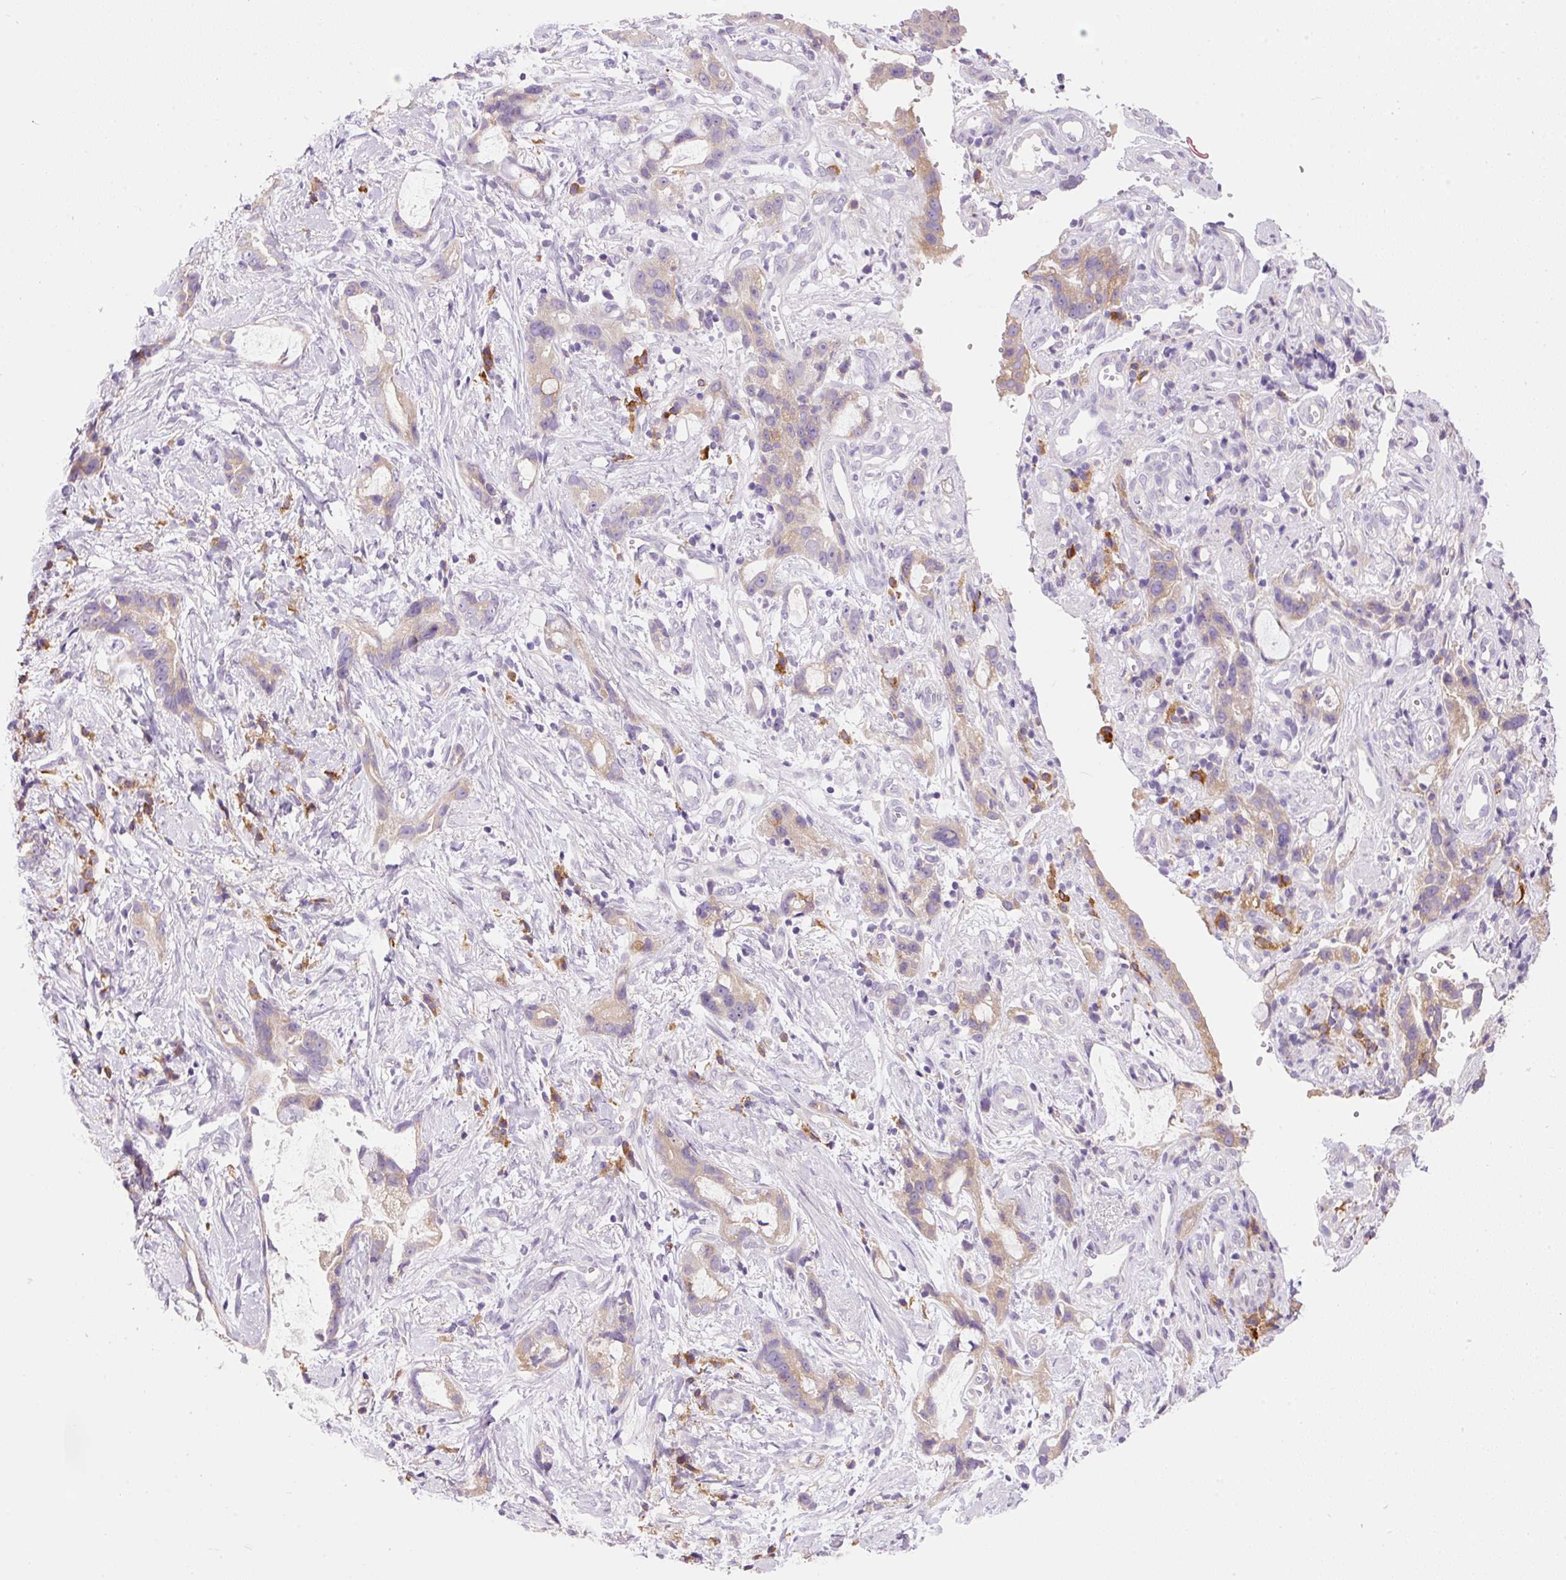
{"staining": {"intensity": "weak", "quantity": ">75%", "location": "cytoplasmic/membranous"}, "tissue": "stomach cancer", "cell_type": "Tumor cells", "image_type": "cancer", "snomed": [{"axis": "morphology", "description": "Adenocarcinoma, NOS"}, {"axis": "topography", "description": "Stomach"}], "caption": "Immunohistochemistry histopathology image of human adenocarcinoma (stomach) stained for a protein (brown), which demonstrates low levels of weak cytoplasmic/membranous expression in approximately >75% of tumor cells.", "gene": "PNPLA5", "patient": {"sex": "male", "age": 55}}